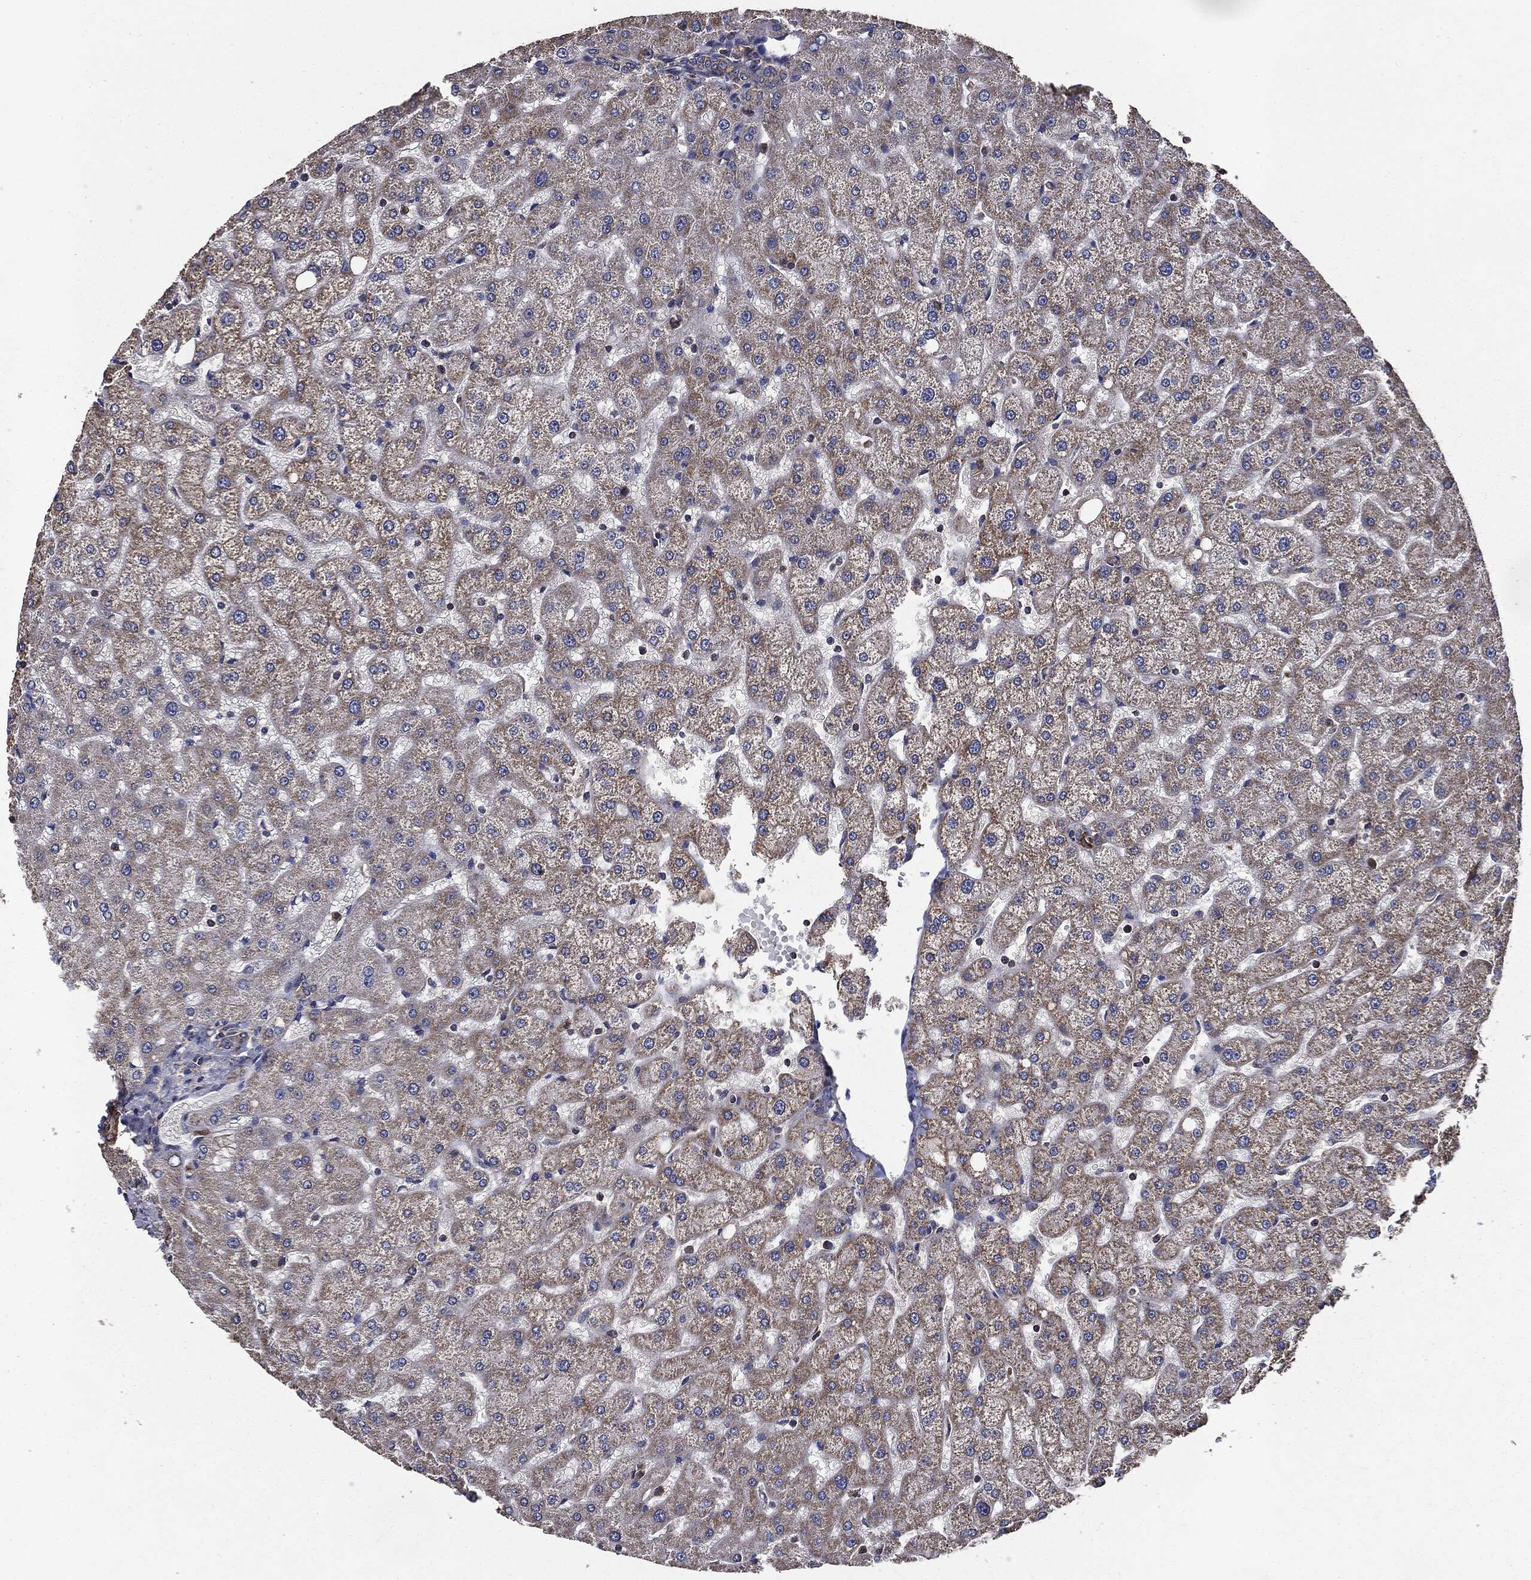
{"staining": {"intensity": "negative", "quantity": "none", "location": "none"}, "tissue": "liver", "cell_type": "Cholangiocytes", "image_type": "normal", "snomed": [{"axis": "morphology", "description": "Normal tissue, NOS"}, {"axis": "topography", "description": "Liver"}], "caption": "This is an immunohistochemistry histopathology image of benign human liver. There is no expression in cholangiocytes.", "gene": "MAPK6", "patient": {"sex": "female", "age": 50}}